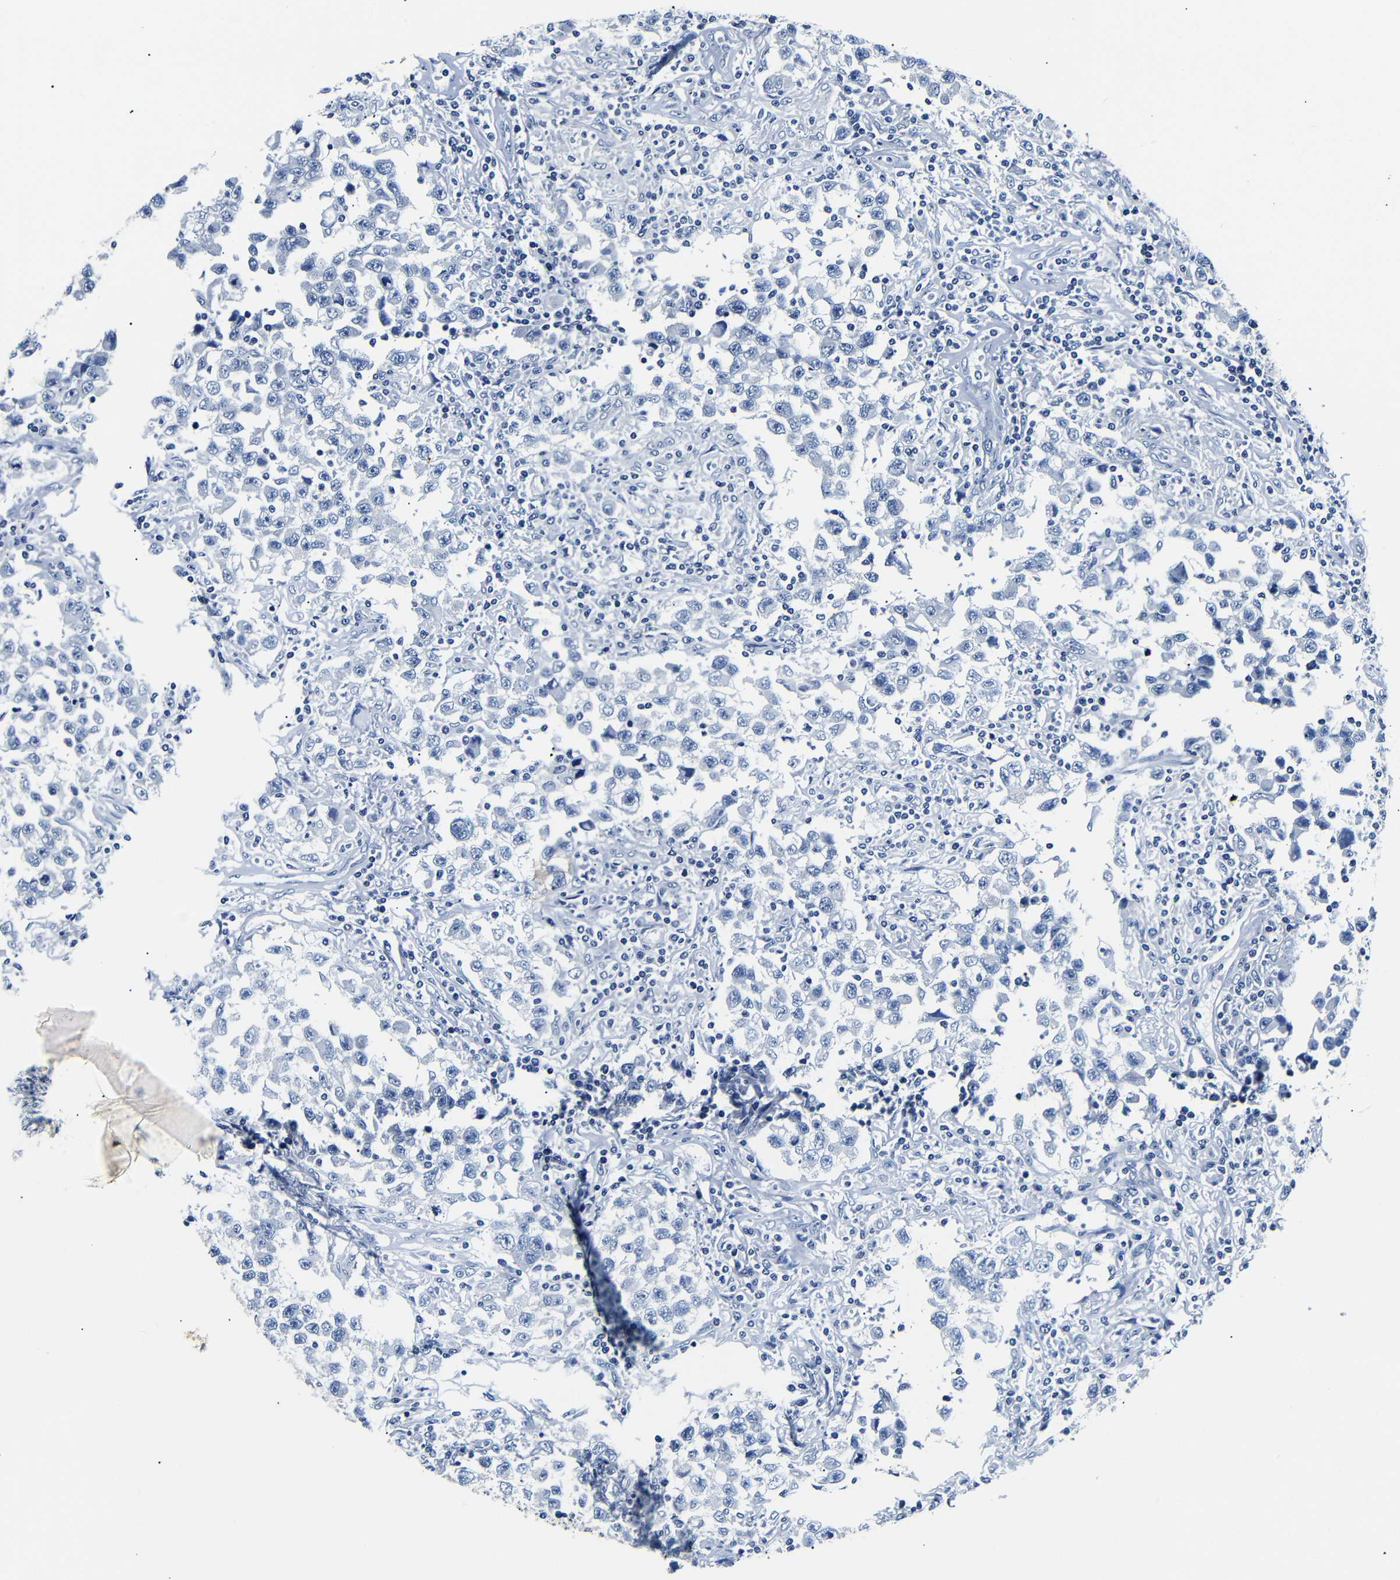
{"staining": {"intensity": "negative", "quantity": "none", "location": "none"}, "tissue": "testis cancer", "cell_type": "Tumor cells", "image_type": "cancer", "snomed": [{"axis": "morphology", "description": "Carcinoma, Embryonal, NOS"}, {"axis": "topography", "description": "Testis"}], "caption": "High magnification brightfield microscopy of testis embryonal carcinoma stained with DAB (3,3'-diaminobenzidine) (brown) and counterstained with hematoxylin (blue): tumor cells show no significant expression.", "gene": "GAP43", "patient": {"sex": "male", "age": 21}}